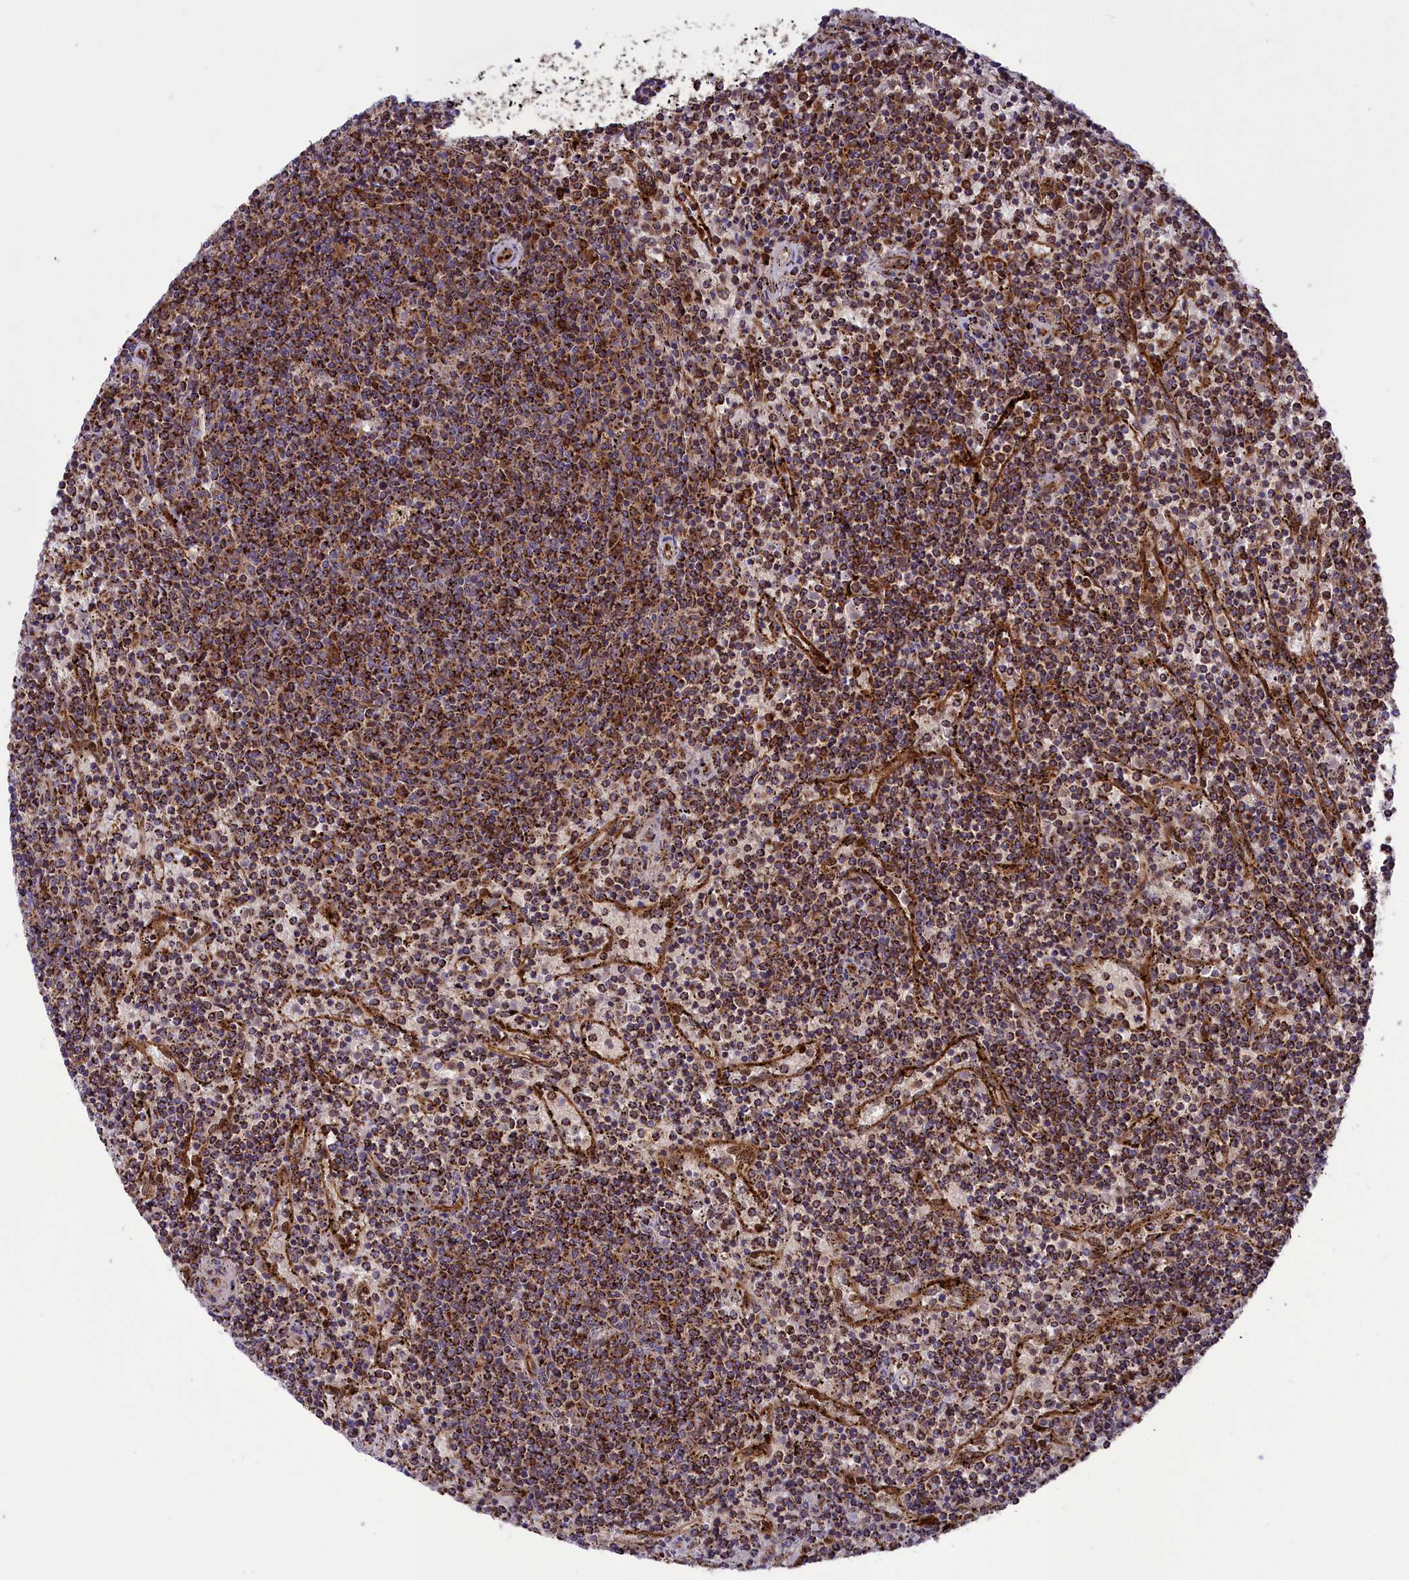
{"staining": {"intensity": "strong", "quantity": ">75%", "location": "cytoplasmic/membranous"}, "tissue": "lymphoma", "cell_type": "Tumor cells", "image_type": "cancer", "snomed": [{"axis": "morphology", "description": "Malignant lymphoma, non-Hodgkin's type, Low grade"}, {"axis": "topography", "description": "Spleen"}], "caption": "A high-resolution histopathology image shows immunohistochemistry (IHC) staining of malignant lymphoma, non-Hodgkin's type (low-grade), which demonstrates strong cytoplasmic/membranous positivity in approximately >75% of tumor cells. Ihc stains the protein in brown and the nuclei are stained blue.", "gene": "ISOC2", "patient": {"sex": "female", "age": 50}}